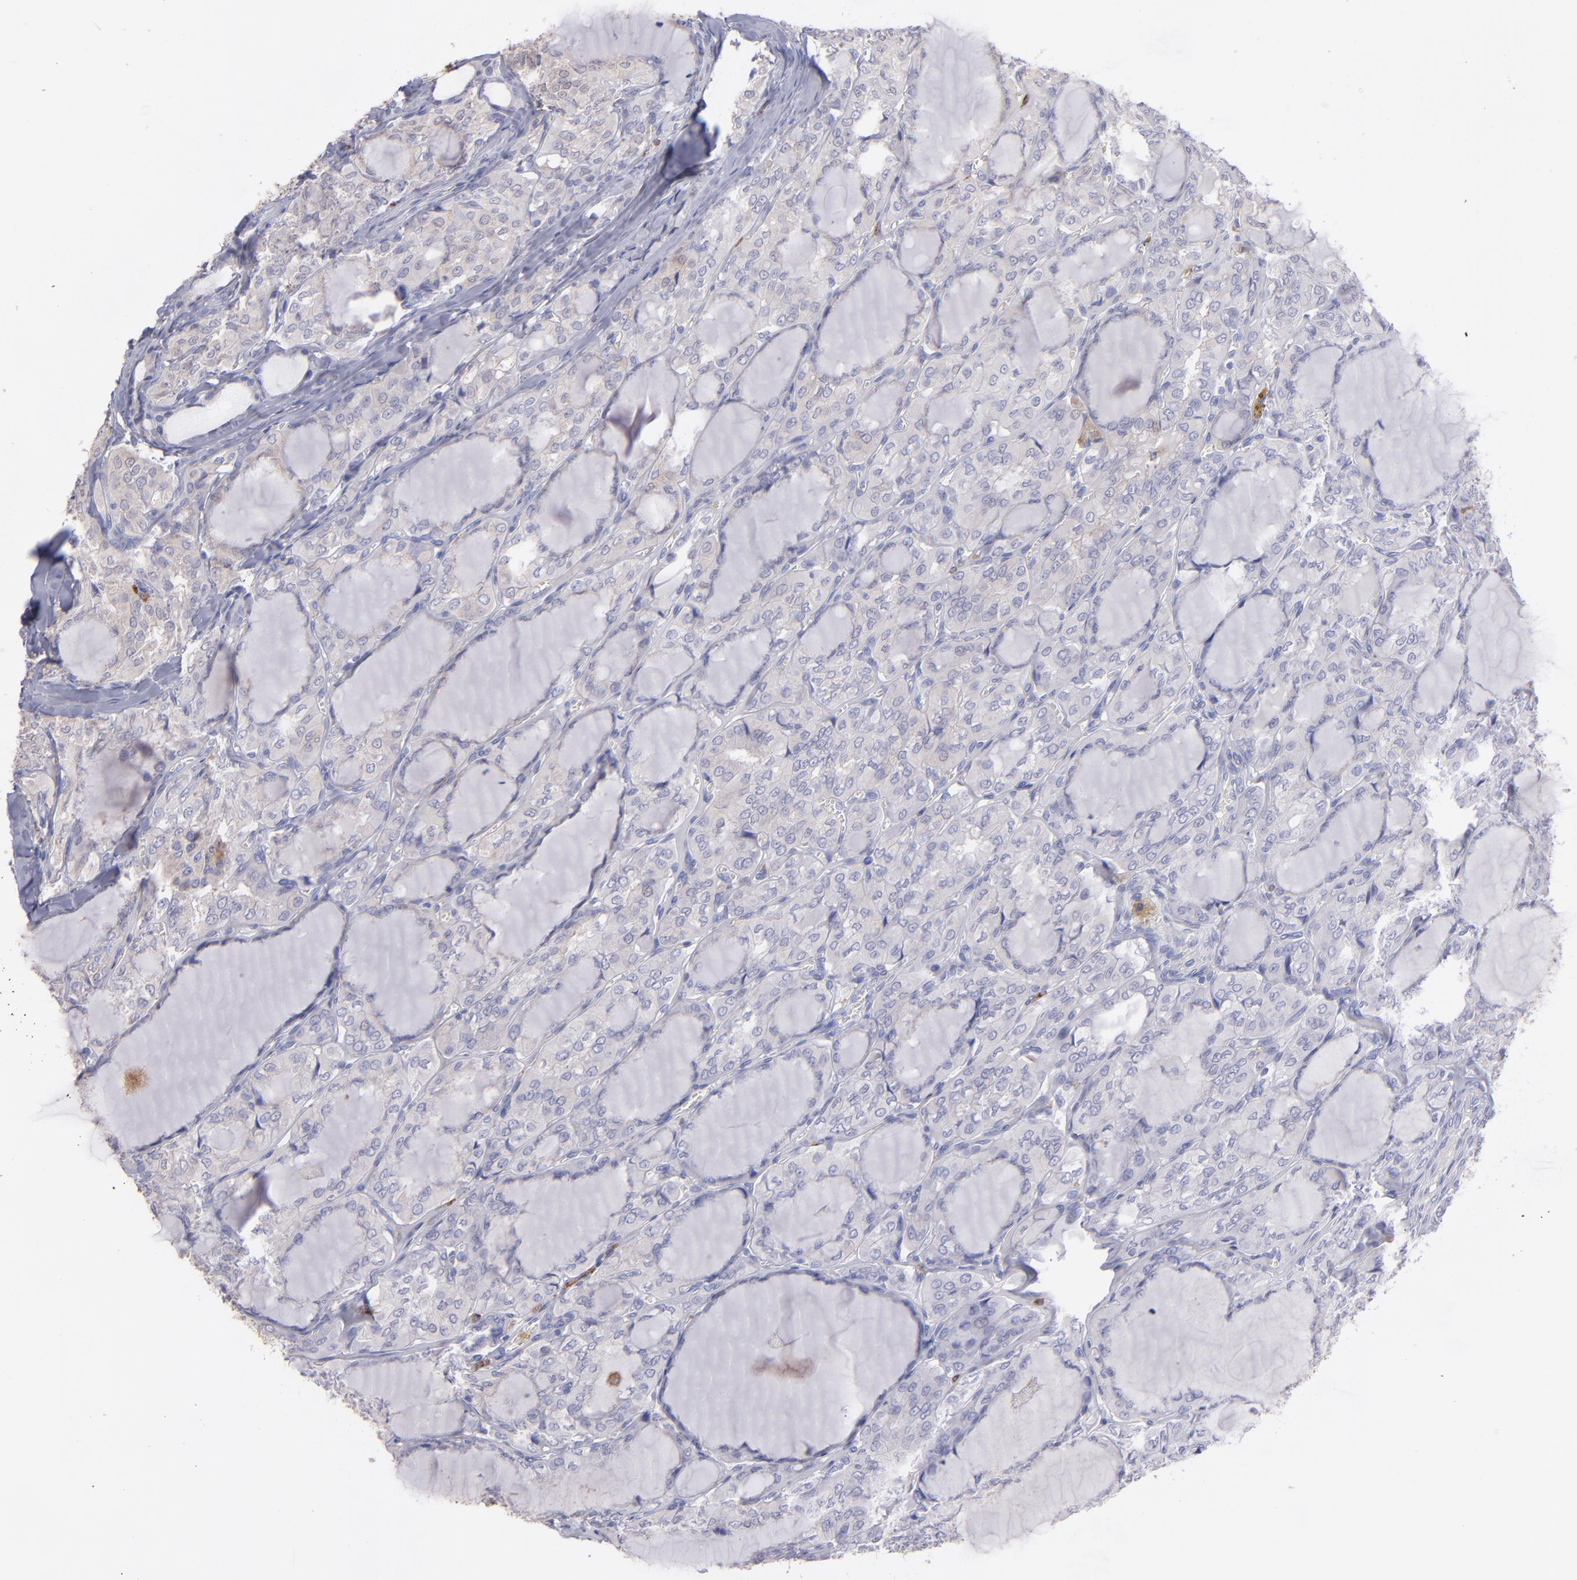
{"staining": {"intensity": "negative", "quantity": "none", "location": "none"}, "tissue": "thyroid cancer", "cell_type": "Tumor cells", "image_type": "cancer", "snomed": [{"axis": "morphology", "description": "Papillary adenocarcinoma, NOS"}, {"axis": "topography", "description": "Thyroid gland"}], "caption": "The photomicrograph exhibits no significant expression in tumor cells of papillary adenocarcinoma (thyroid).", "gene": "C1QA", "patient": {"sex": "male", "age": 20}}